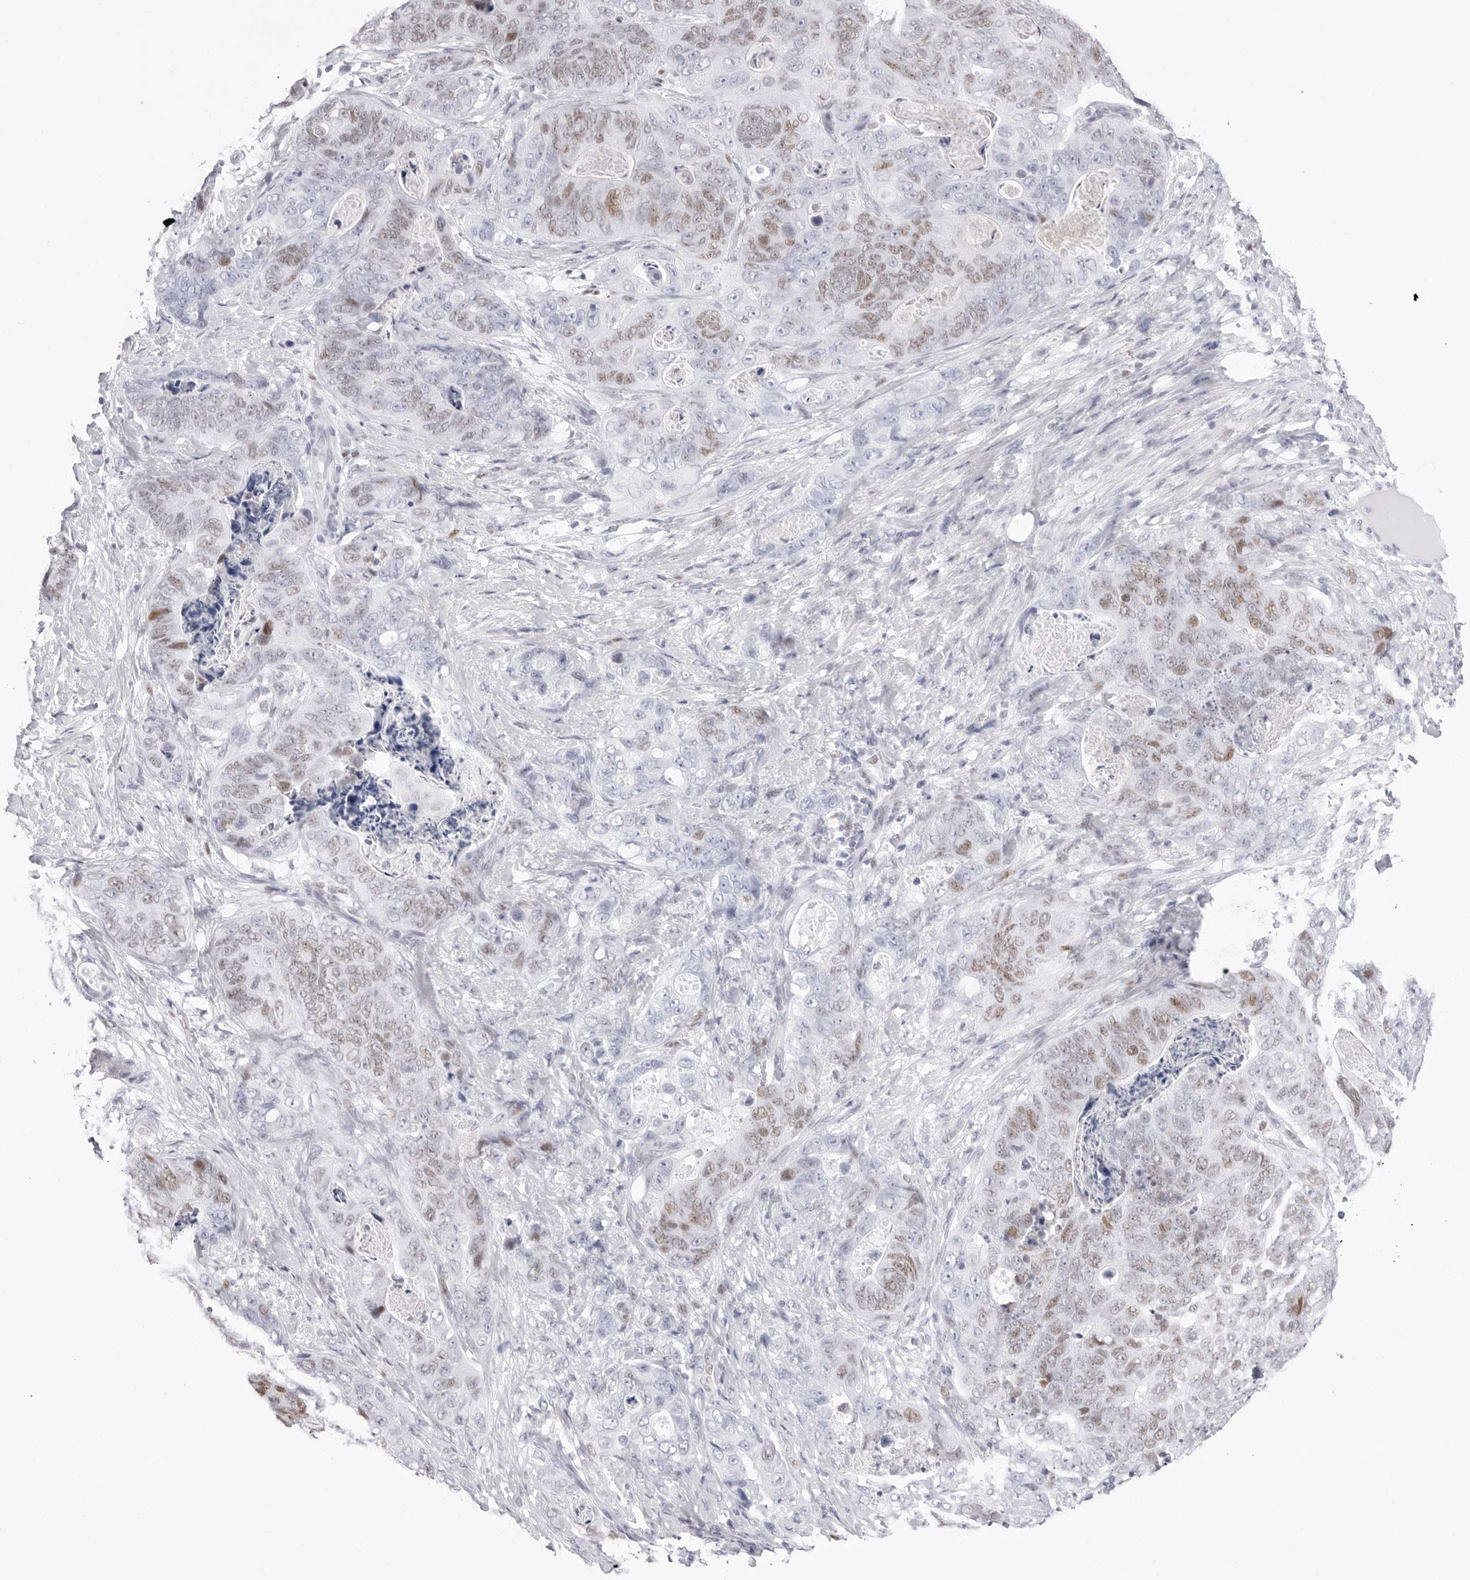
{"staining": {"intensity": "moderate", "quantity": "25%-75%", "location": "nuclear"}, "tissue": "stomach cancer", "cell_type": "Tumor cells", "image_type": "cancer", "snomed": [{"axis": "morphology", "description": "Normal tissue, NOS"}, {"axis": "morphology", "description": "Adenocarcinoma, NOS"}, {"axis": "topography", "description": "Stomach"}], "caption": "Tumor cells show moderate nuclear expression in about 25%-75% of cells in adenocarcinoma (stomach). (IHC, brightfield microscopy, high magnification).", "gene": "NASP", "patient": {"sex": "female", "age": 89}}